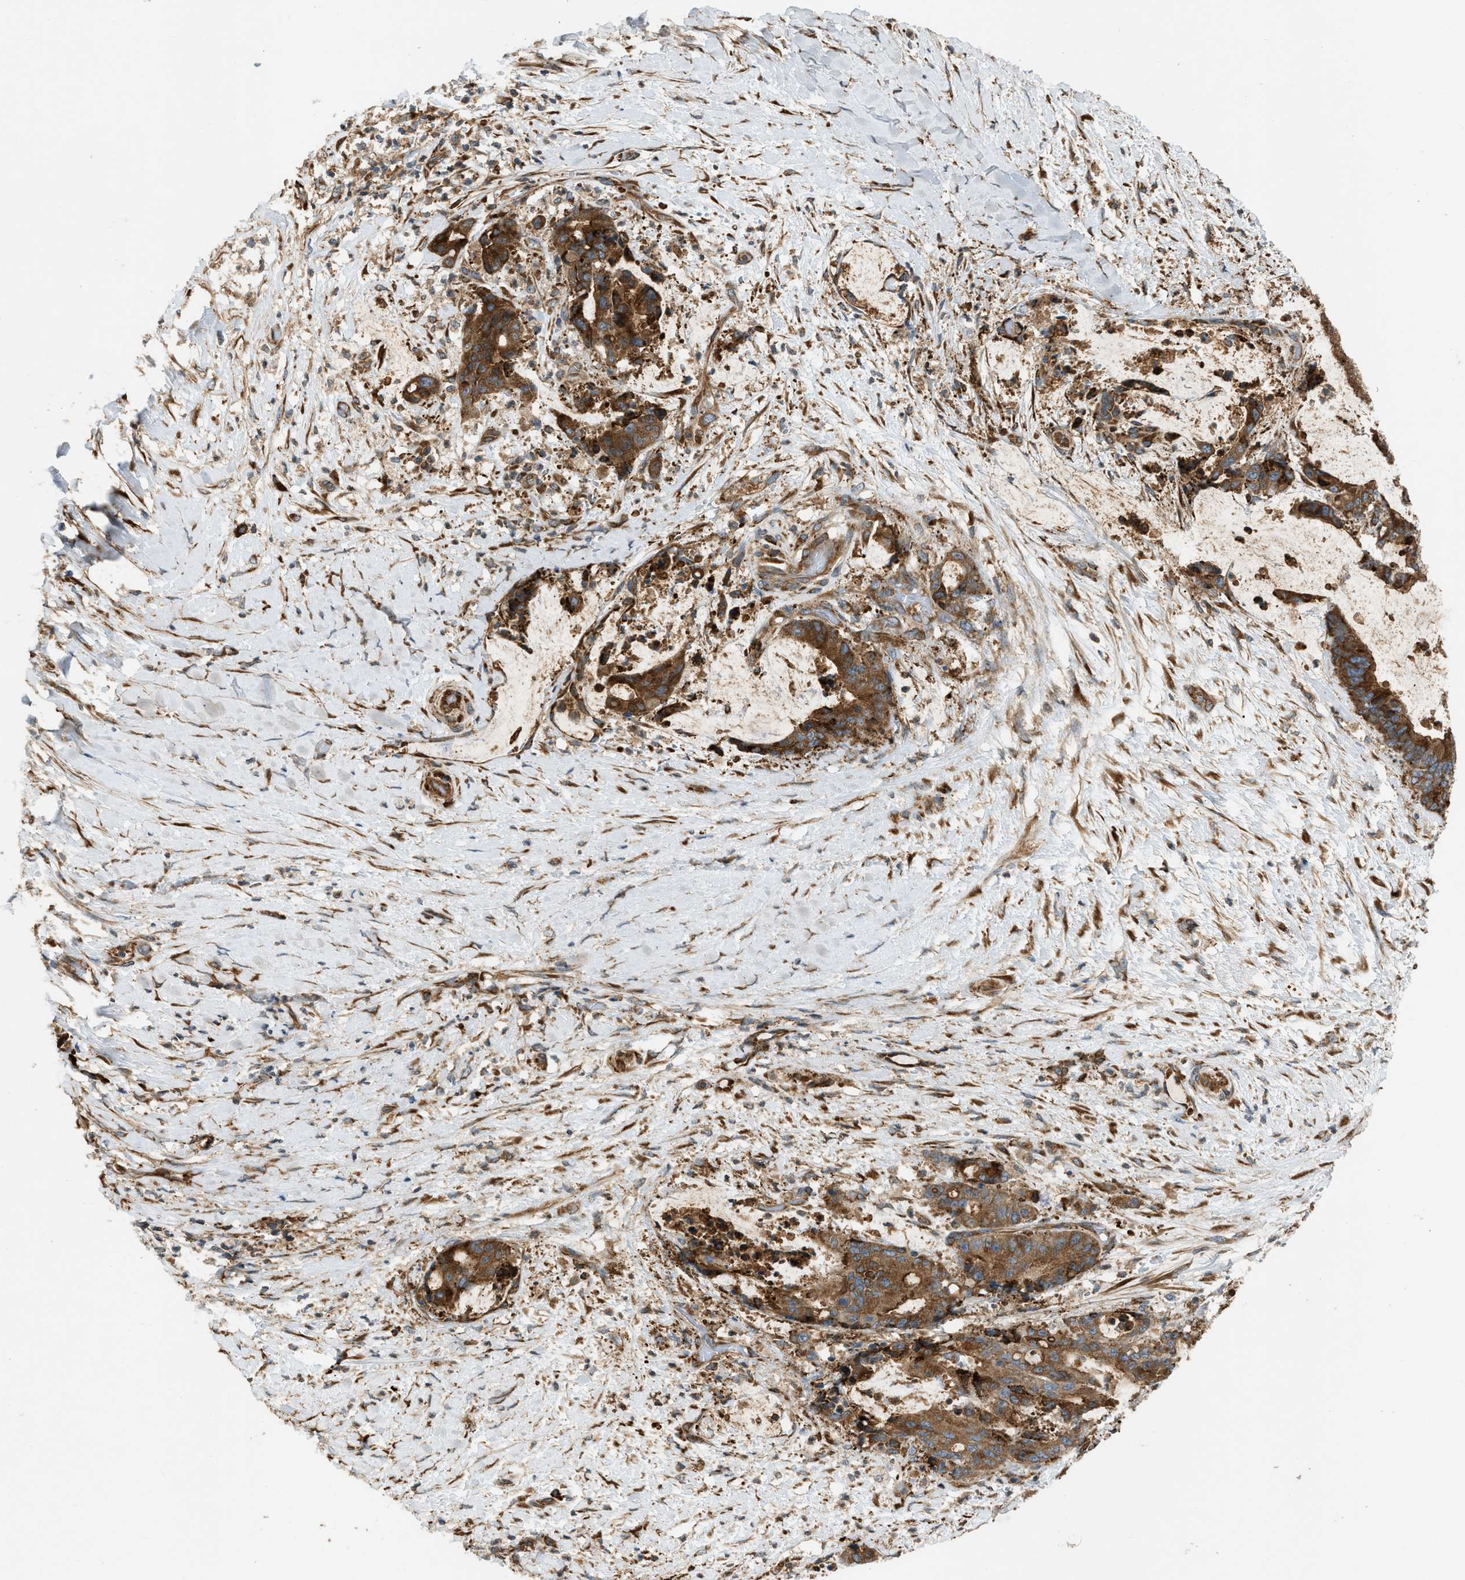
{"staining": {"intensity": "strong", "quantity": ">75%", "location": "cytoplasmic/membranous"}, "tissue": "liver cancer", "cell_type": "Tumor cells", "image_type": "cancer", "snomed": [{"axis": "morphology", "description": "Normal tissue, NOS"}, {"axis": "morphology", "description": "Cholangiocarcinoma"}, {"axis": "topography", "description": "Liver"}, {"axis": "topography", "description": "Peripheral nerve tissue"}], "caption": "A histopathology image showing strong cytoplasmic/membranous expression in about >75% of tumor cells in liver cholangiocarcinoma, as visualized by brown immunohistochemical staining.", "gene": "BAIAP2L1", "patient": {"sex": "female", "age": 73}}